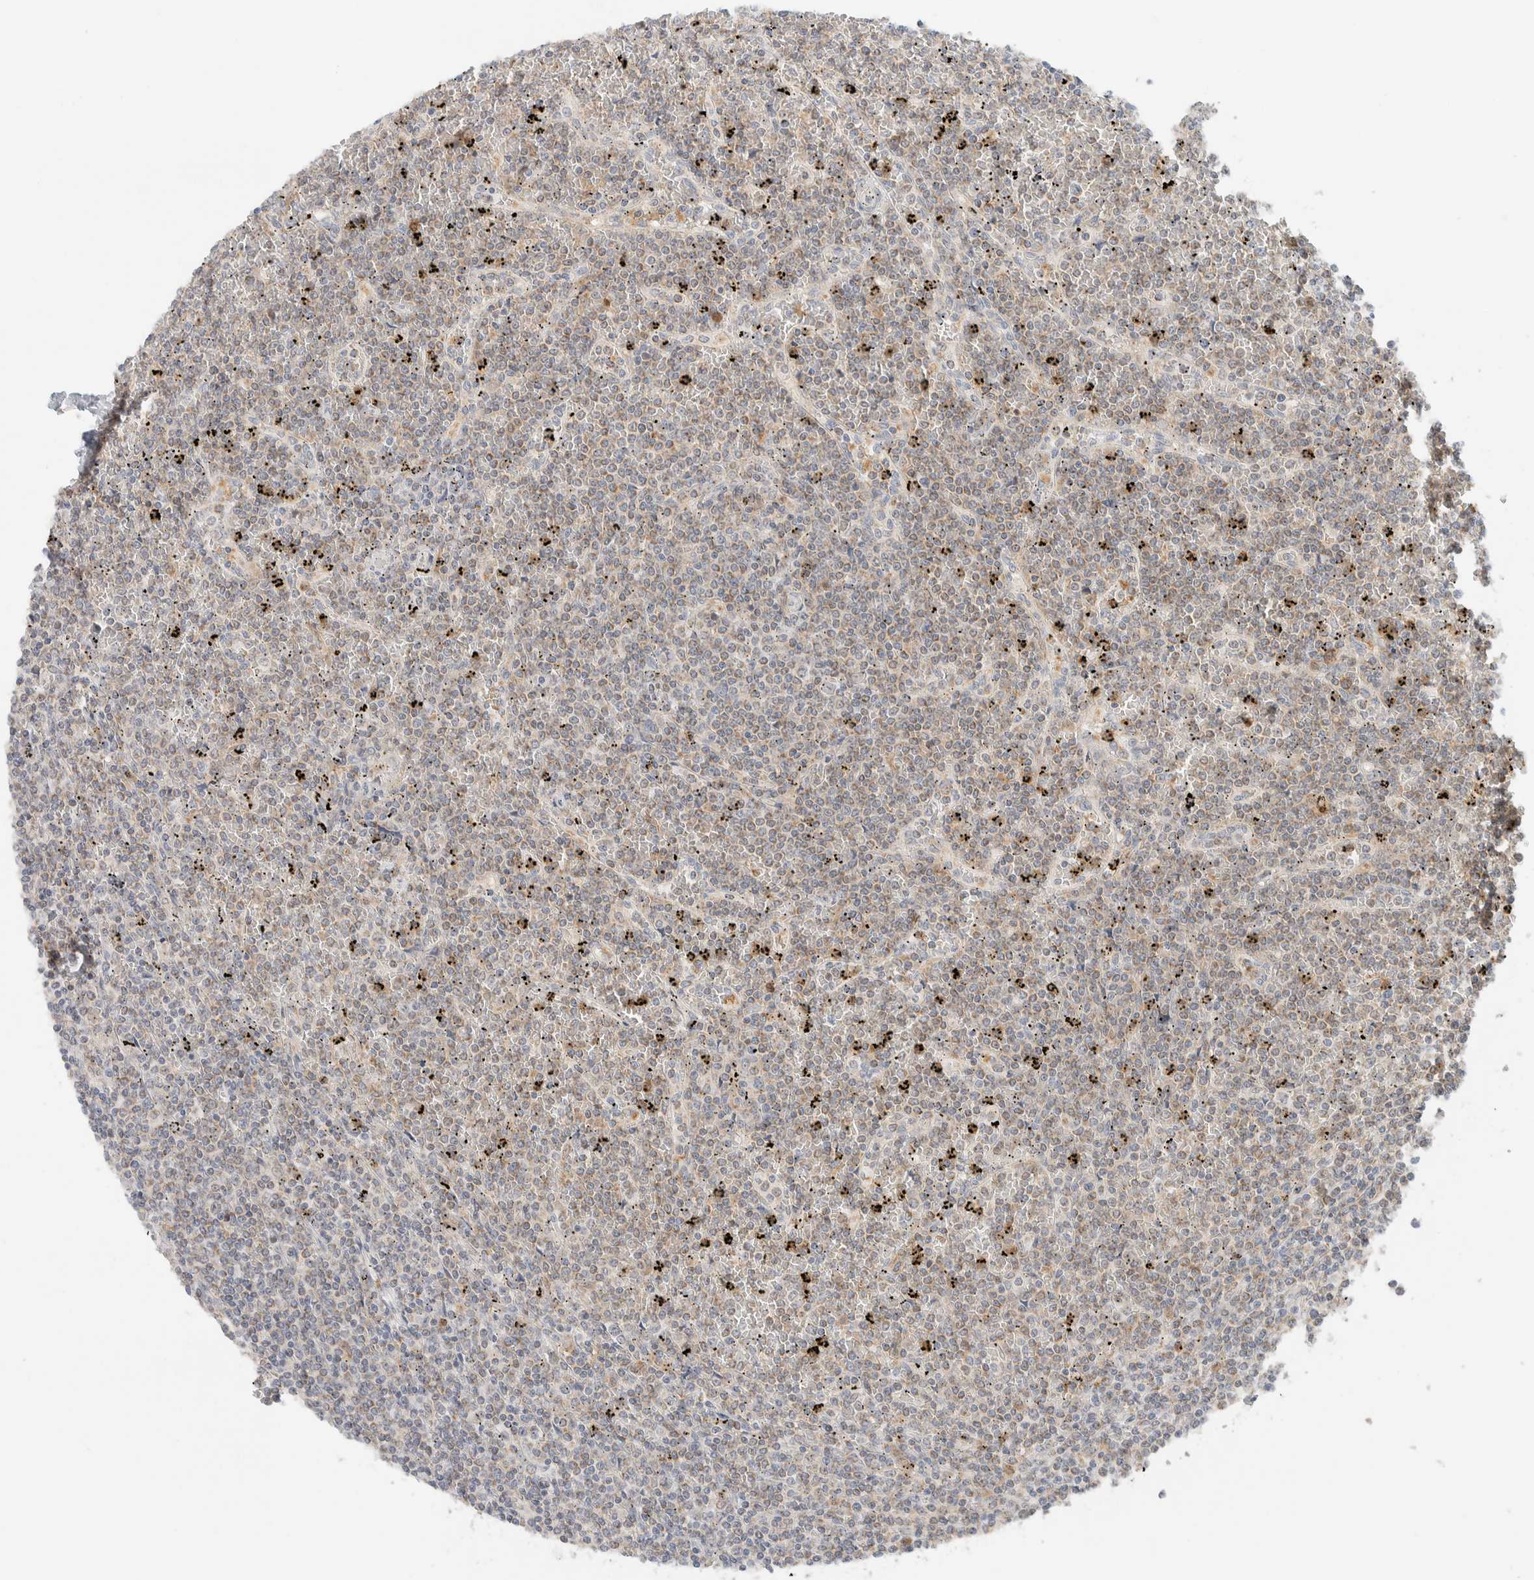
{"staining": {"intensity": "weak", "quantity": "25%-75%", "location": "cytoplasmic/membranous"}, "tissue": "lymphoma", "cell_type": "Tumor cells", "image_type": "cancer", "snomed": [{"axis": "morphology", "description": "Malignant lymphoma, non-Hodgkin's type, Low grade"}, {"axis": "topography", "description": "Spleen"}], "caption": "Low-grade malignant lymphoma, non-Hodgkin's type tissue shows weak cytoplasmic/membranous positivity in about 25%-75% of tumor cells", "gene": "HDHD3", "patient": {"sex": "female", "age": 19}}